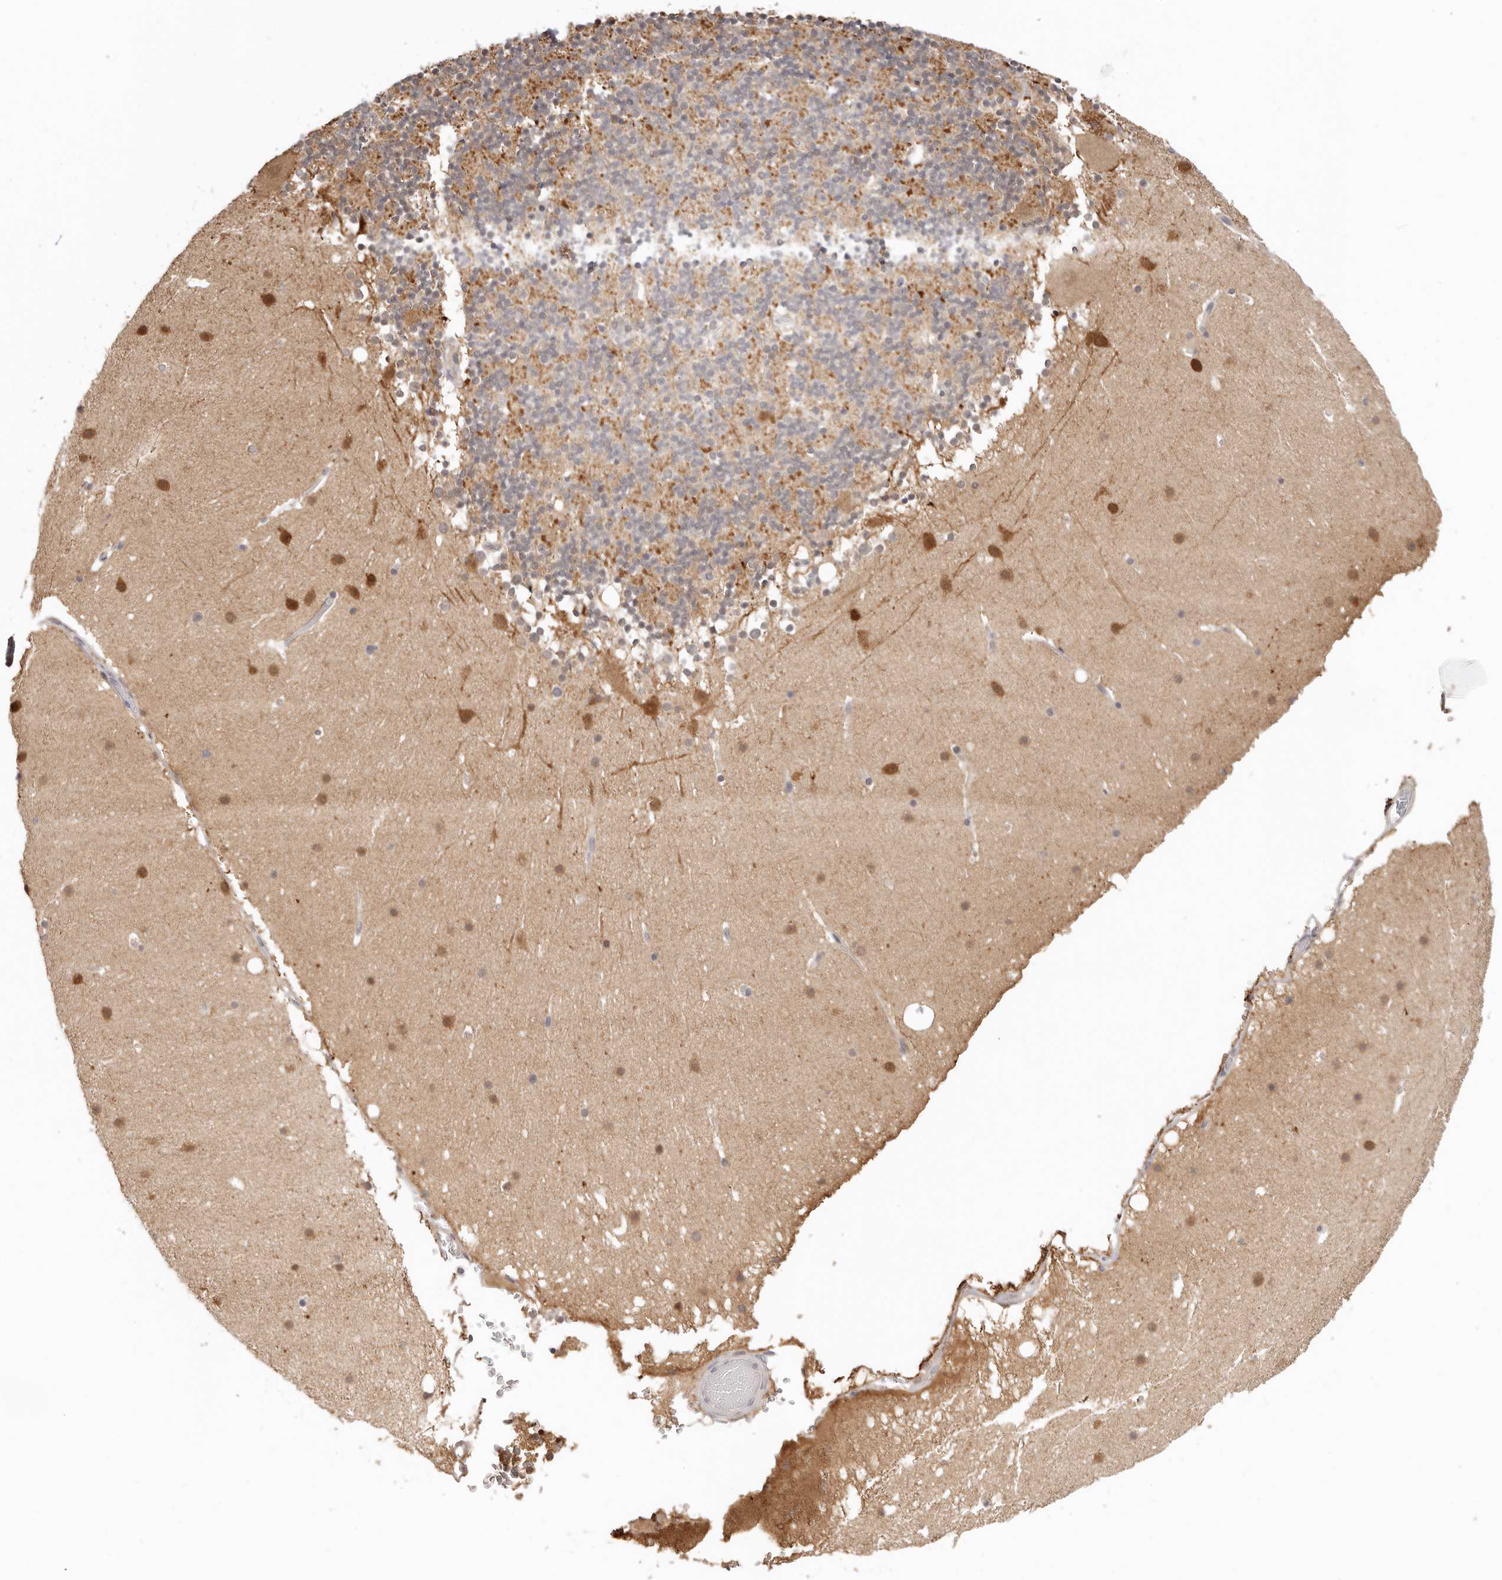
{"staining": {"intensity": "moderate", "quantity": ">75%", "location": "cytoplasmic/membranous"}, "tissue": "cerebellum", "cell_type": "Cells in granular layer", "image_type": "normal", "snomed": [{"axis": "morphology", "description": "Normal tissue, NOS"}, {"axis": "topography", "description": "Cerebellum"}], "caption": "This image demonstrates immunohistochemistry staining of unremarkable cerebellum, with medium moderate cytoplasmic/membranous positivity in about >75% of cells in granular layer.", "gene": "LARP7", "patient": {"sex": "male", "age": 57}}